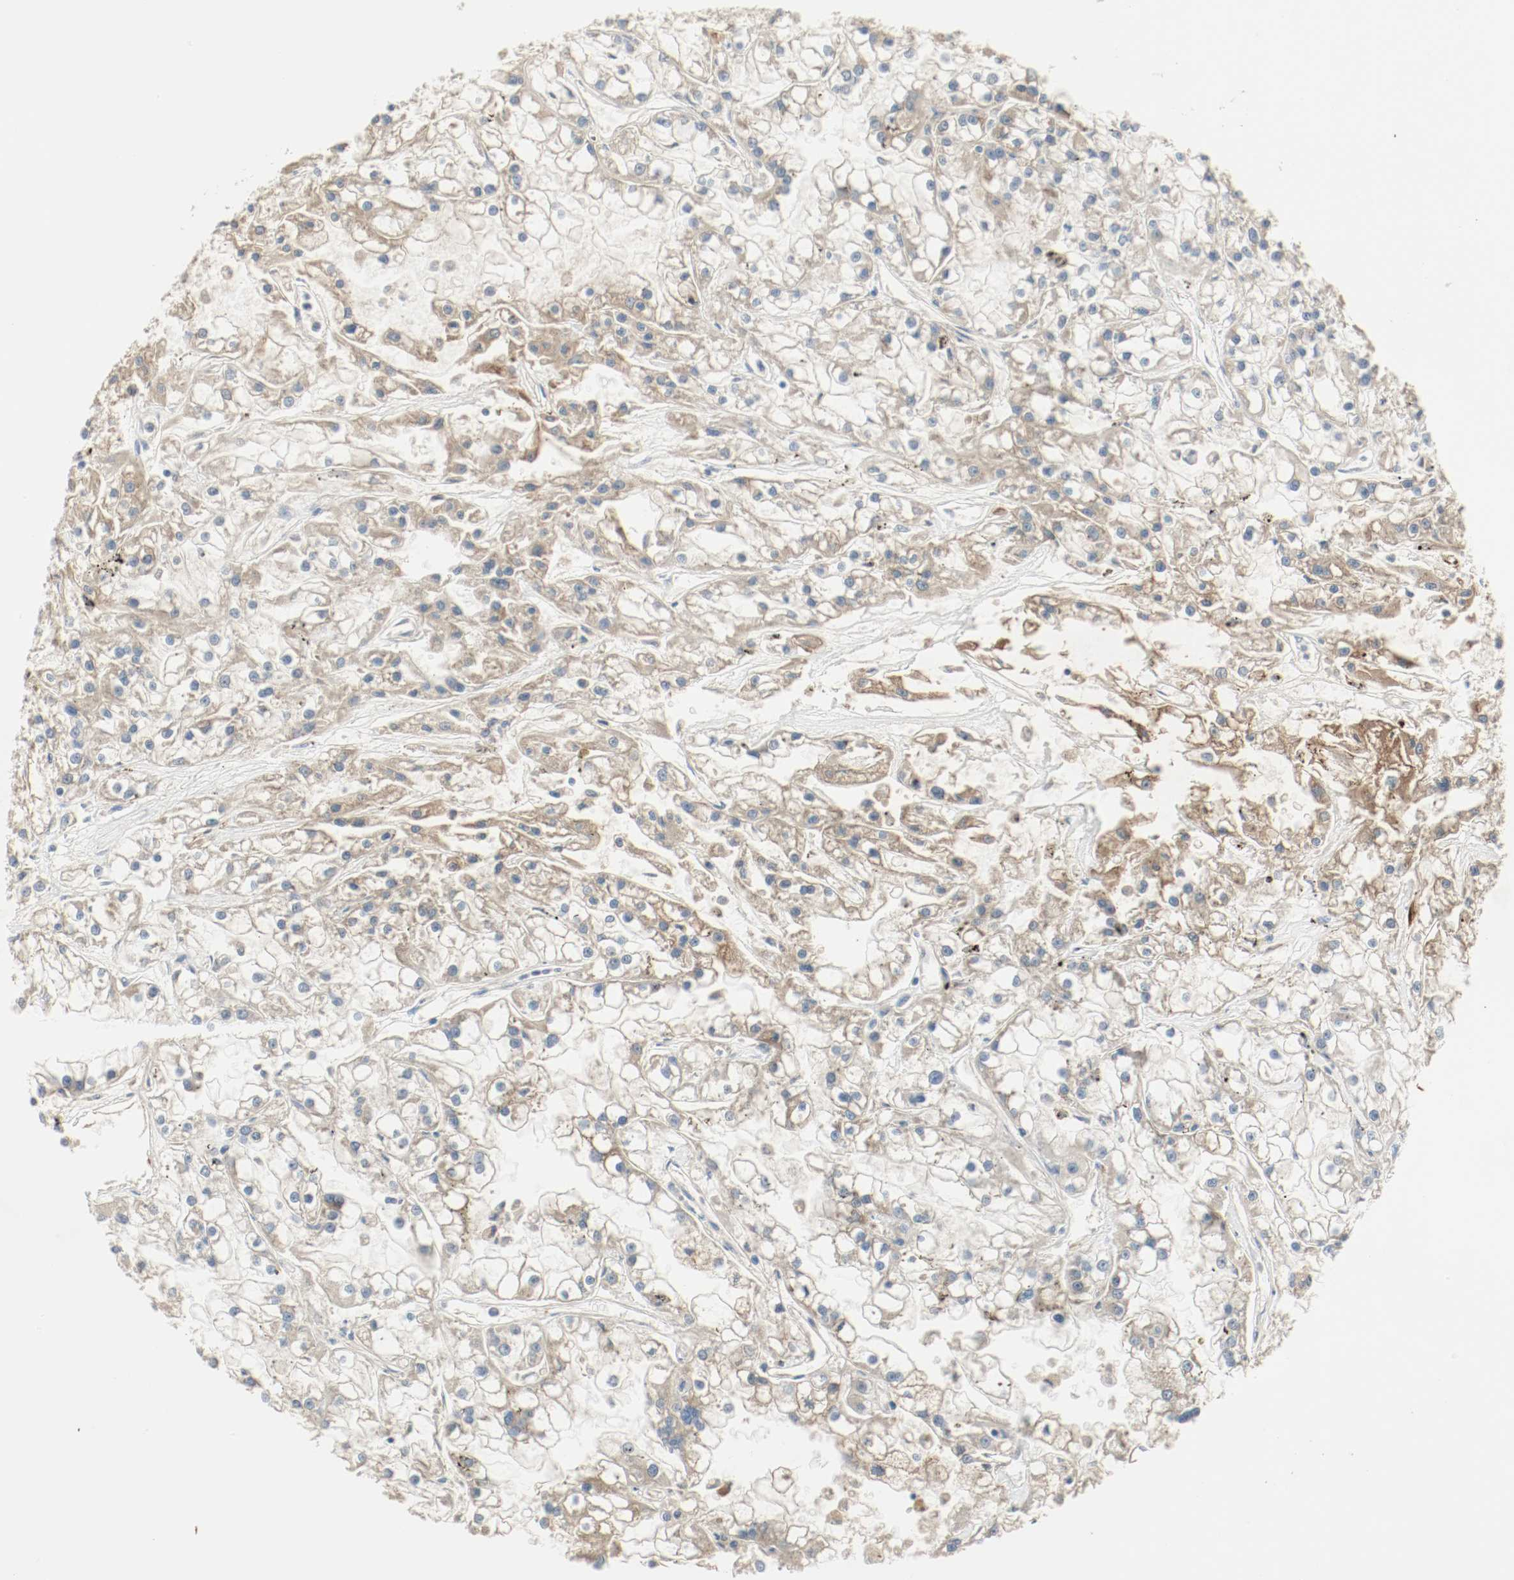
{"staining": {"intensity": "weak", "quantity": "25%-75%", "location": "cytoplasmic/membranous"}, "tissue": "renal cancer", "cell_type": "Tumor cells", "image_type": "cancer", "snomed": [{"axis": "morphology", "description": "Adenocarcinoma, NOS"}, {"axis": "topography", "description": "Kidney"}], "caption": "Renal cancer stained for a protein (brown) displays weak cytoplasmic/membranous positive expression in about 25%-75% of tumor cells.", "gene": "MELTF", "patient": {"sex": "female", "age": 52}}